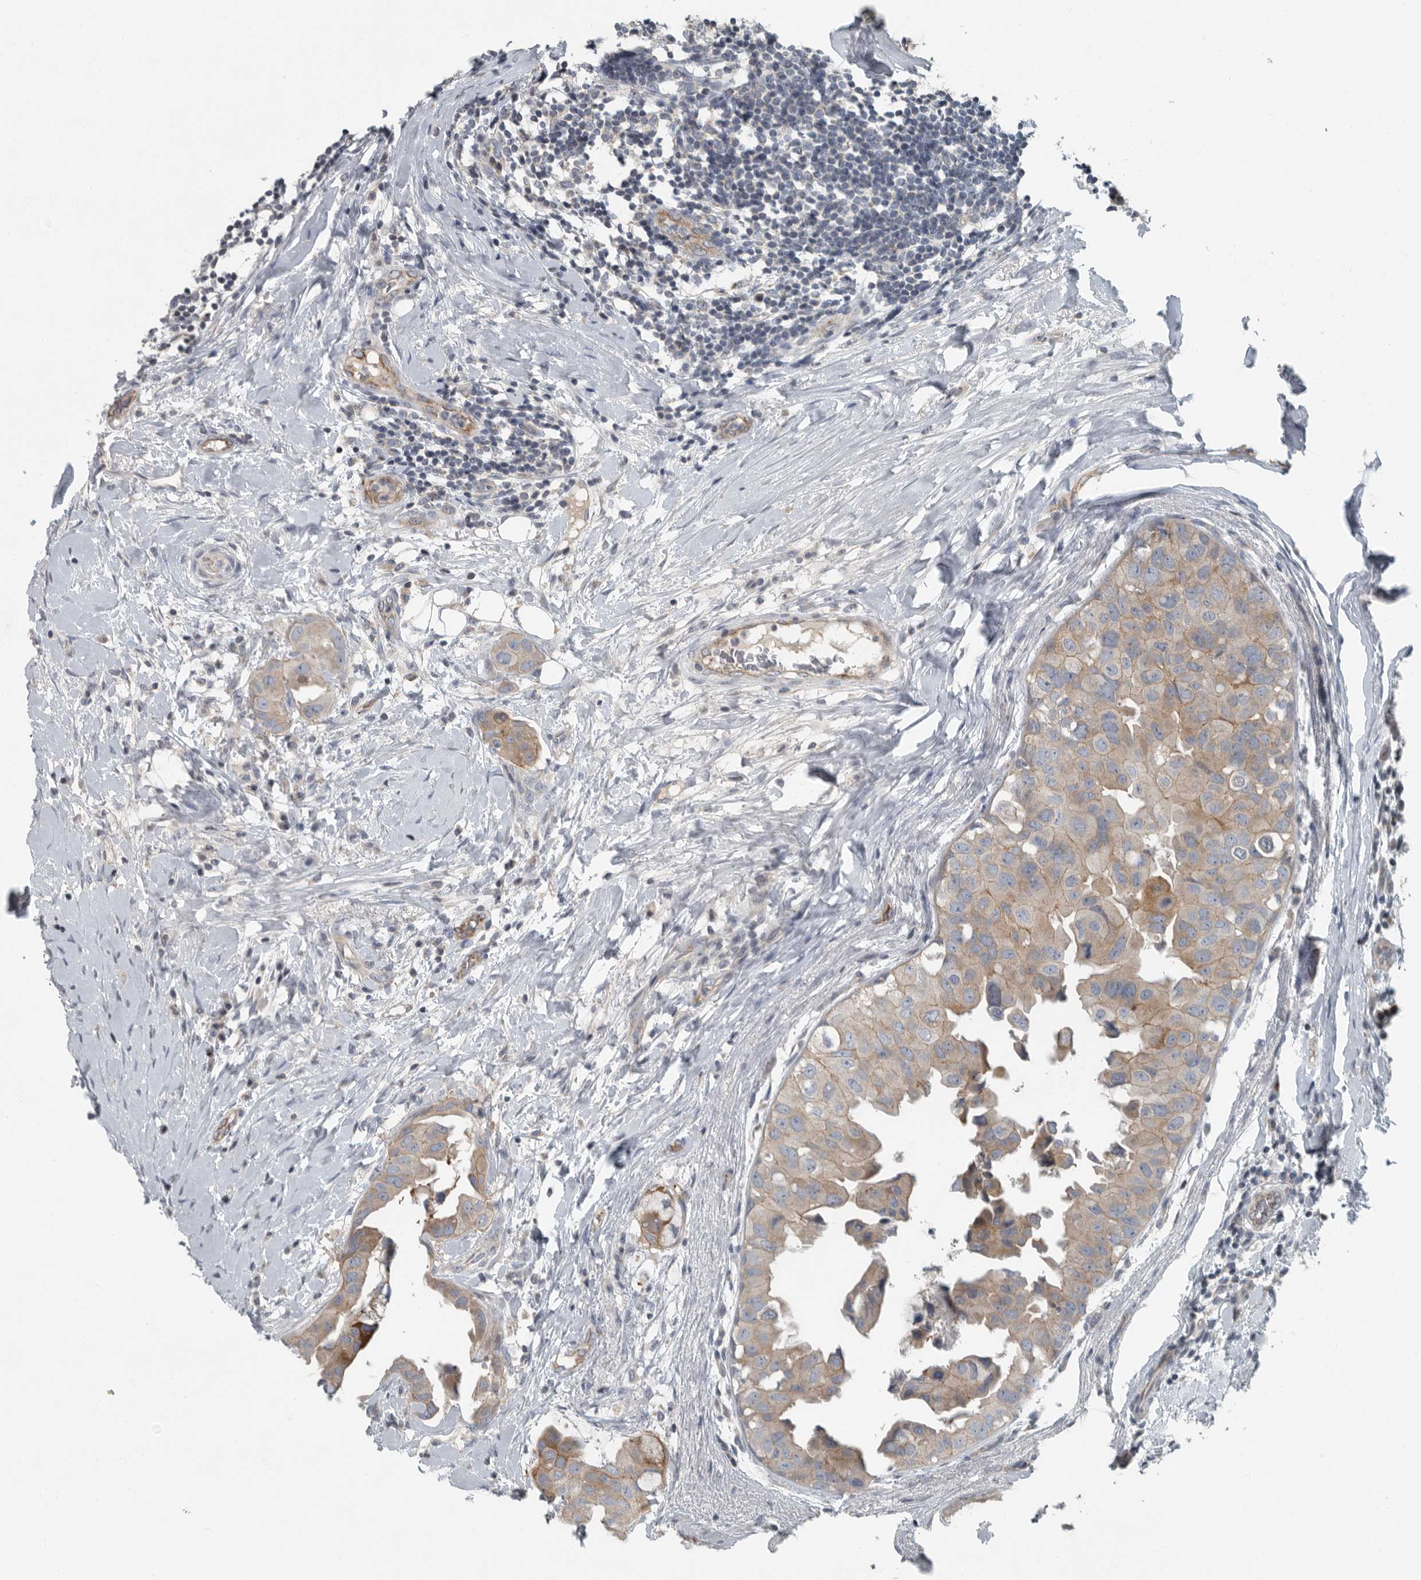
{"staining": {"intensity": "moderate", "quantity": "<25%", "location": "cytoplasmic/membranous"}, "tissue": "breast cancer", "cell_type": "Tumor cells", "image_type": "cancer", "snomed": [{"axis": "morphology", "description": "Duct carcinoma"}, {"axis": "topography", "description": "Breast"}], "caption": "There is low levels of moderate cytoplasmic/membranous staining in tumor cells of breast cancer, as demonstrated by immunohistochemical staining (brown color).", "gene": "MPP3", "patient": {"sex": "female", "age": 40}}